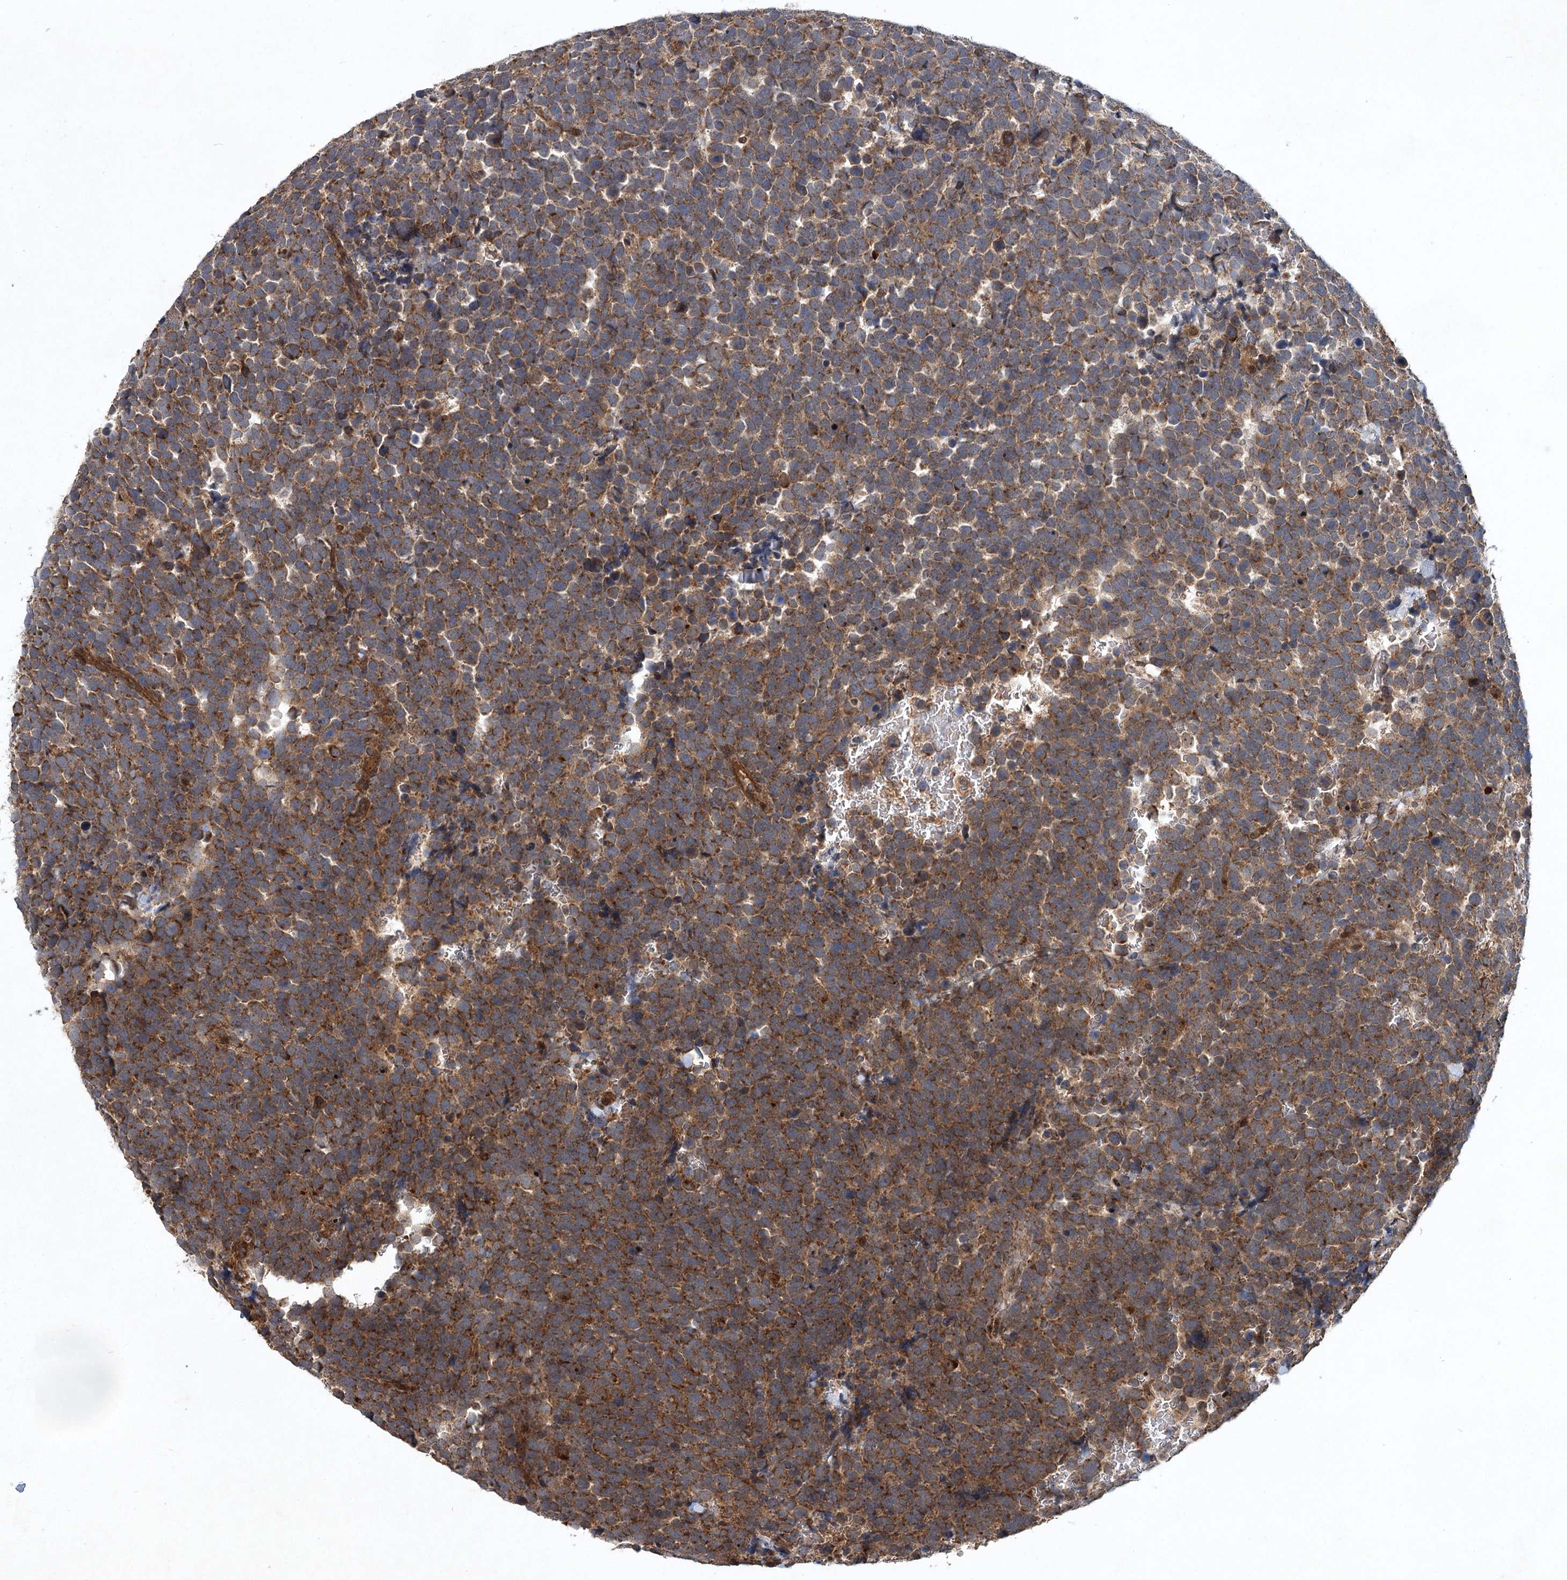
{"staining": {"intensity": "moderate", "quantity": ">75%", "location": "cytoplasmic/membranous"}, "tissue": "urothelial cancer", "cell_type": "Tumor cells", "image_type": "cancer", "snomed": [{"axis": "morphology", "description": "Urothelial carcinoma, High grade"}, {"axis": "topography", "description": "Urinary bladder"}], "caption": "IHC of human urothelial cancer displays medium levels of moderate cytoplasmic/membranous positivity in approximately >75% of tumor cells. The protein is stained brown, and the nuclei are stained in blue (DAB IHC with brightfield microscopy, high magnification).", "gene": "INSIG2", "patient": {"sex": "female", "age": 82}}